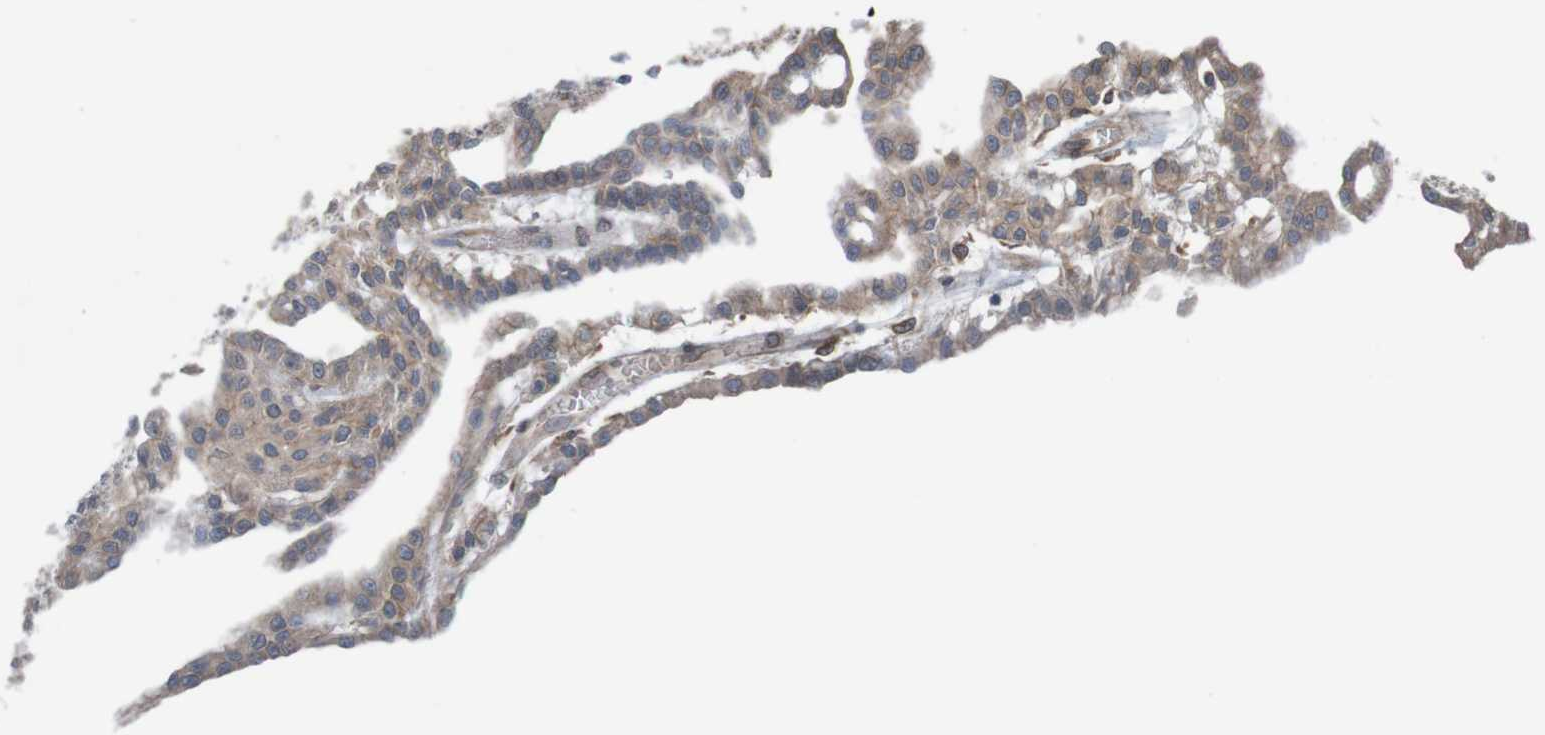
{"staining": {"intensity": "weak", "quantity": ">75%", "location": "cytoplasmic/membranous"}, "tissue": "renal cancer", "cell_type": "Tumor cells", "image_type": "cancer", "snomed": [{"axis": "morphology", "description": "Adenocarcinoma, NOS"}, {"axis": "topography", "description": "Kidney"}], "caption": "Immunohistochemistry (IHC) photomicrograph of renal adenocarcinoma stained for a protein (brown), which shows low levels of weak cytoplasmic/membranous expression in approximately >75% of tumor cells.", "gene": "ARHGEF11", "patient": {"sex": "male", "age": 63}}